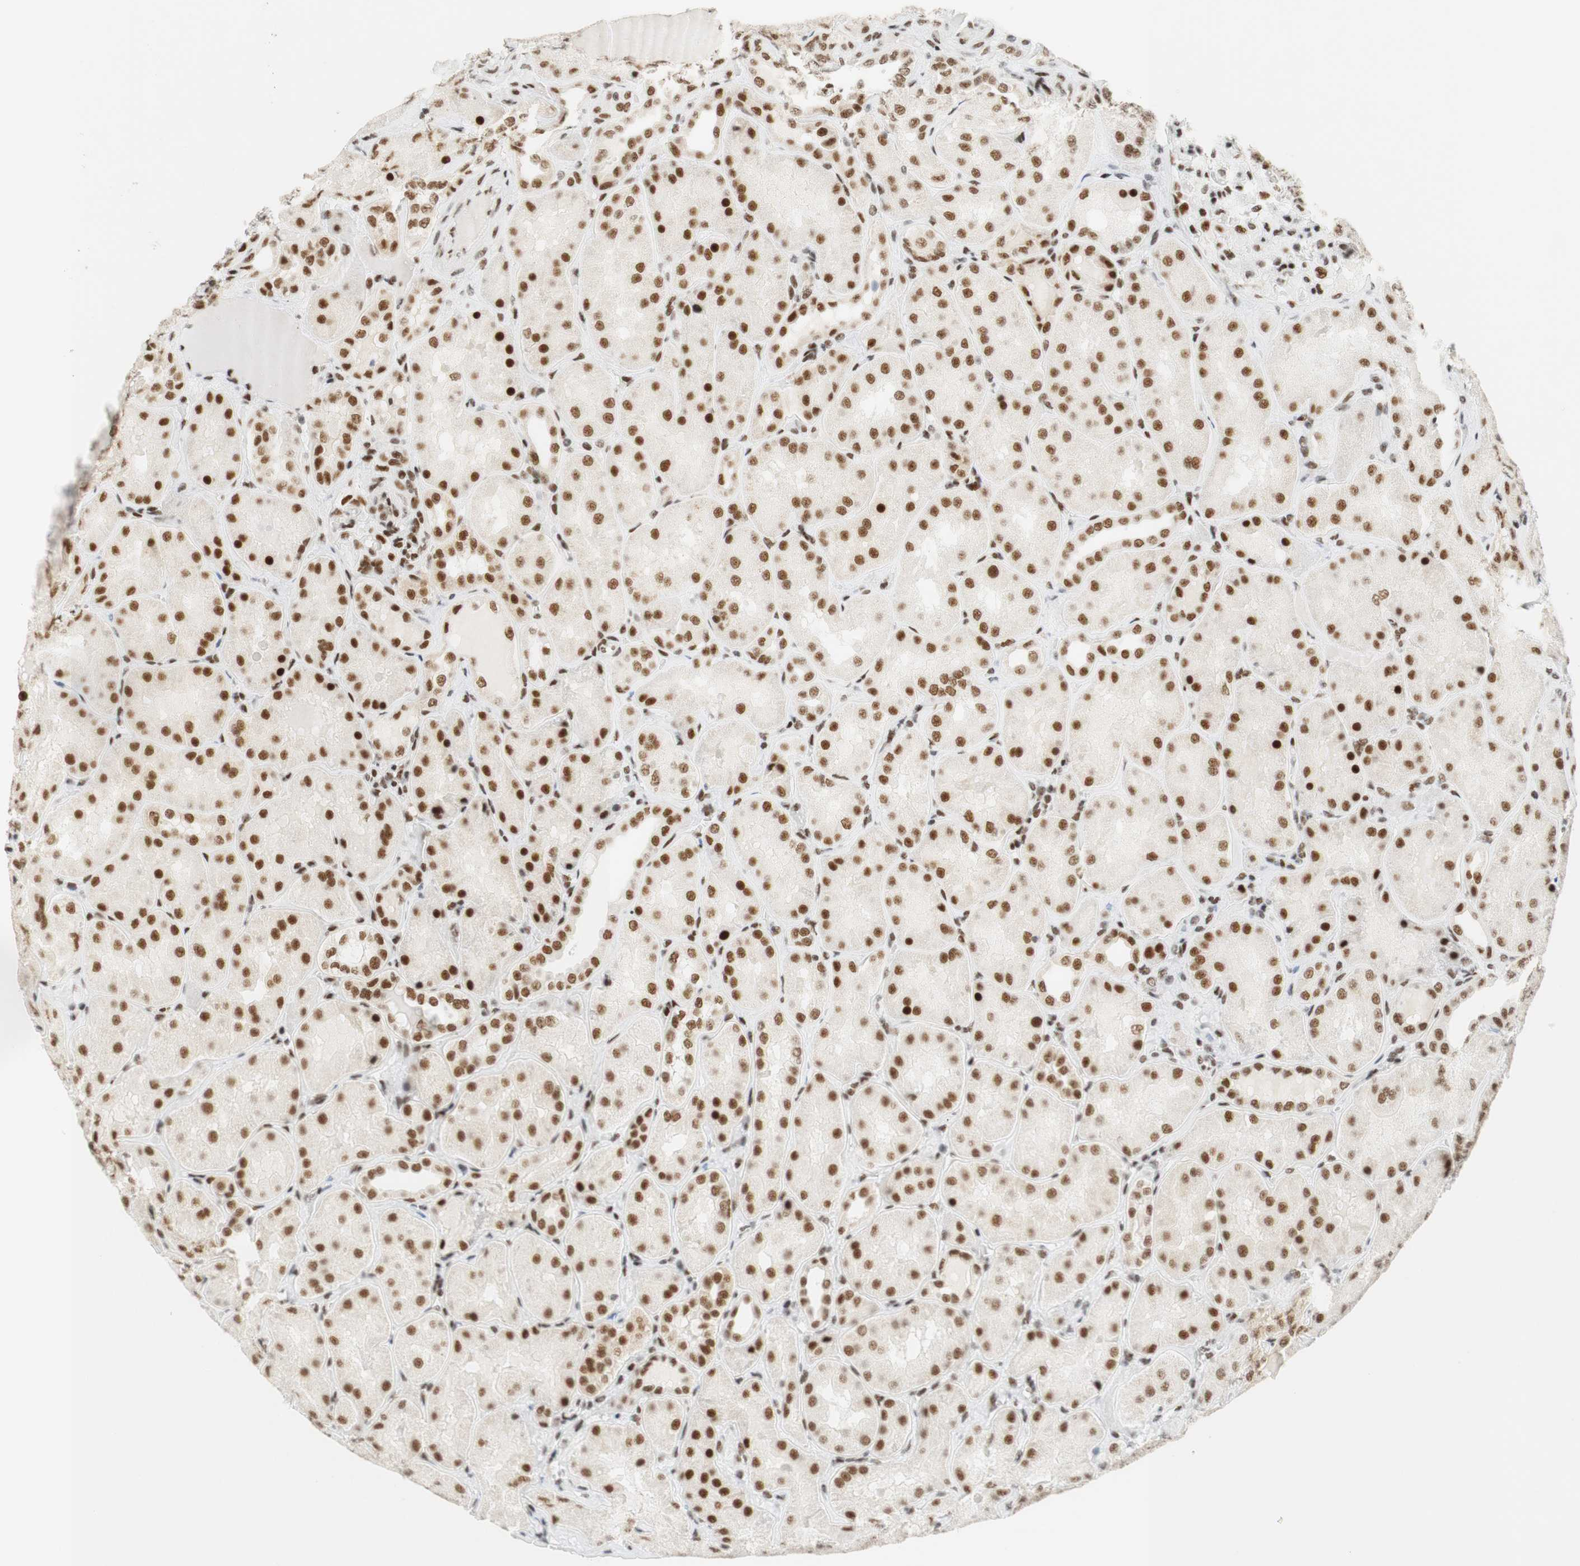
{"staining": {"intensity": "strong", "quantity": ">75%", "location": "nuclear"}, "tissue": "kidney", "cell_type": "Cells in glomeruli", "image_type": "normal", "snomed": [{"axis": "morphology", "description": "Normal tissue, NOS"}, {"axis": "topography", "description": "Kidney"}], "caption": "Immunohistochemical staining of unremarkable kidney displays strong nuclear protein staining in about >75% of cells in glomeruli. The staining is performed using DAB brown chromogen to label protein expression. The nuclei are counter-stained blue using hematoxylin.", "gene": "RNF20", "patient": {"sex": "female", "age": 56}}